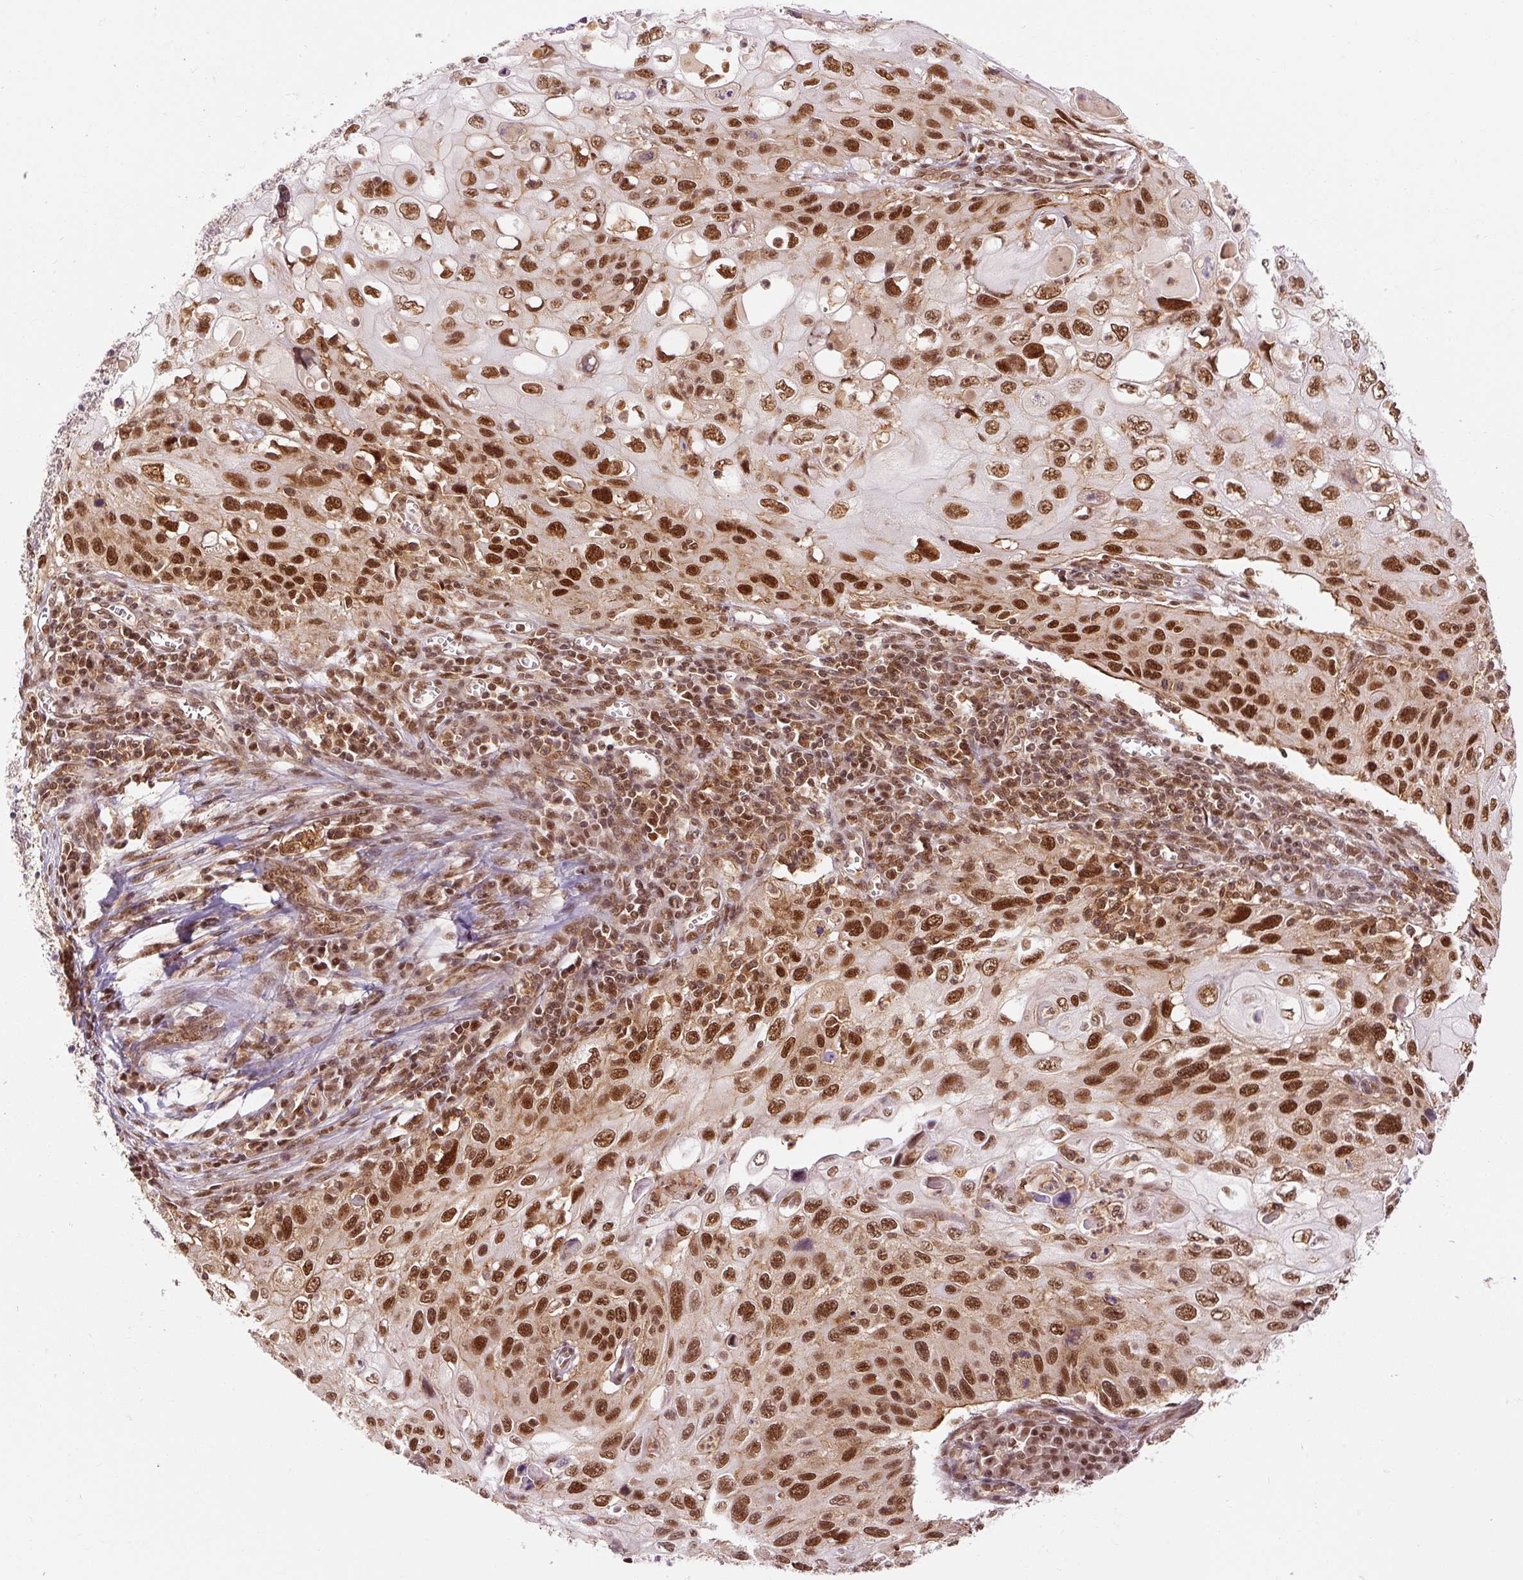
{"staining": {"intensity": "strong", "quantity": ">75%", "location": "nuclear"}, "tissue": "cervical cancer", "cell_type": "Tumor cells", "image_type": "cancer", "snomed": [{"axis": "morphology", "description": "Squamous cell carcinoma, NOS"}, {"axis": "topography", "description": "Cervix"}], "caption": "Protein analysis of cervical cancer tissue shows strong nuclear staining in approximately >75% of tumor cells.", "gene": "CSTF1", "patient": {"sex": "female", "age": 70}}